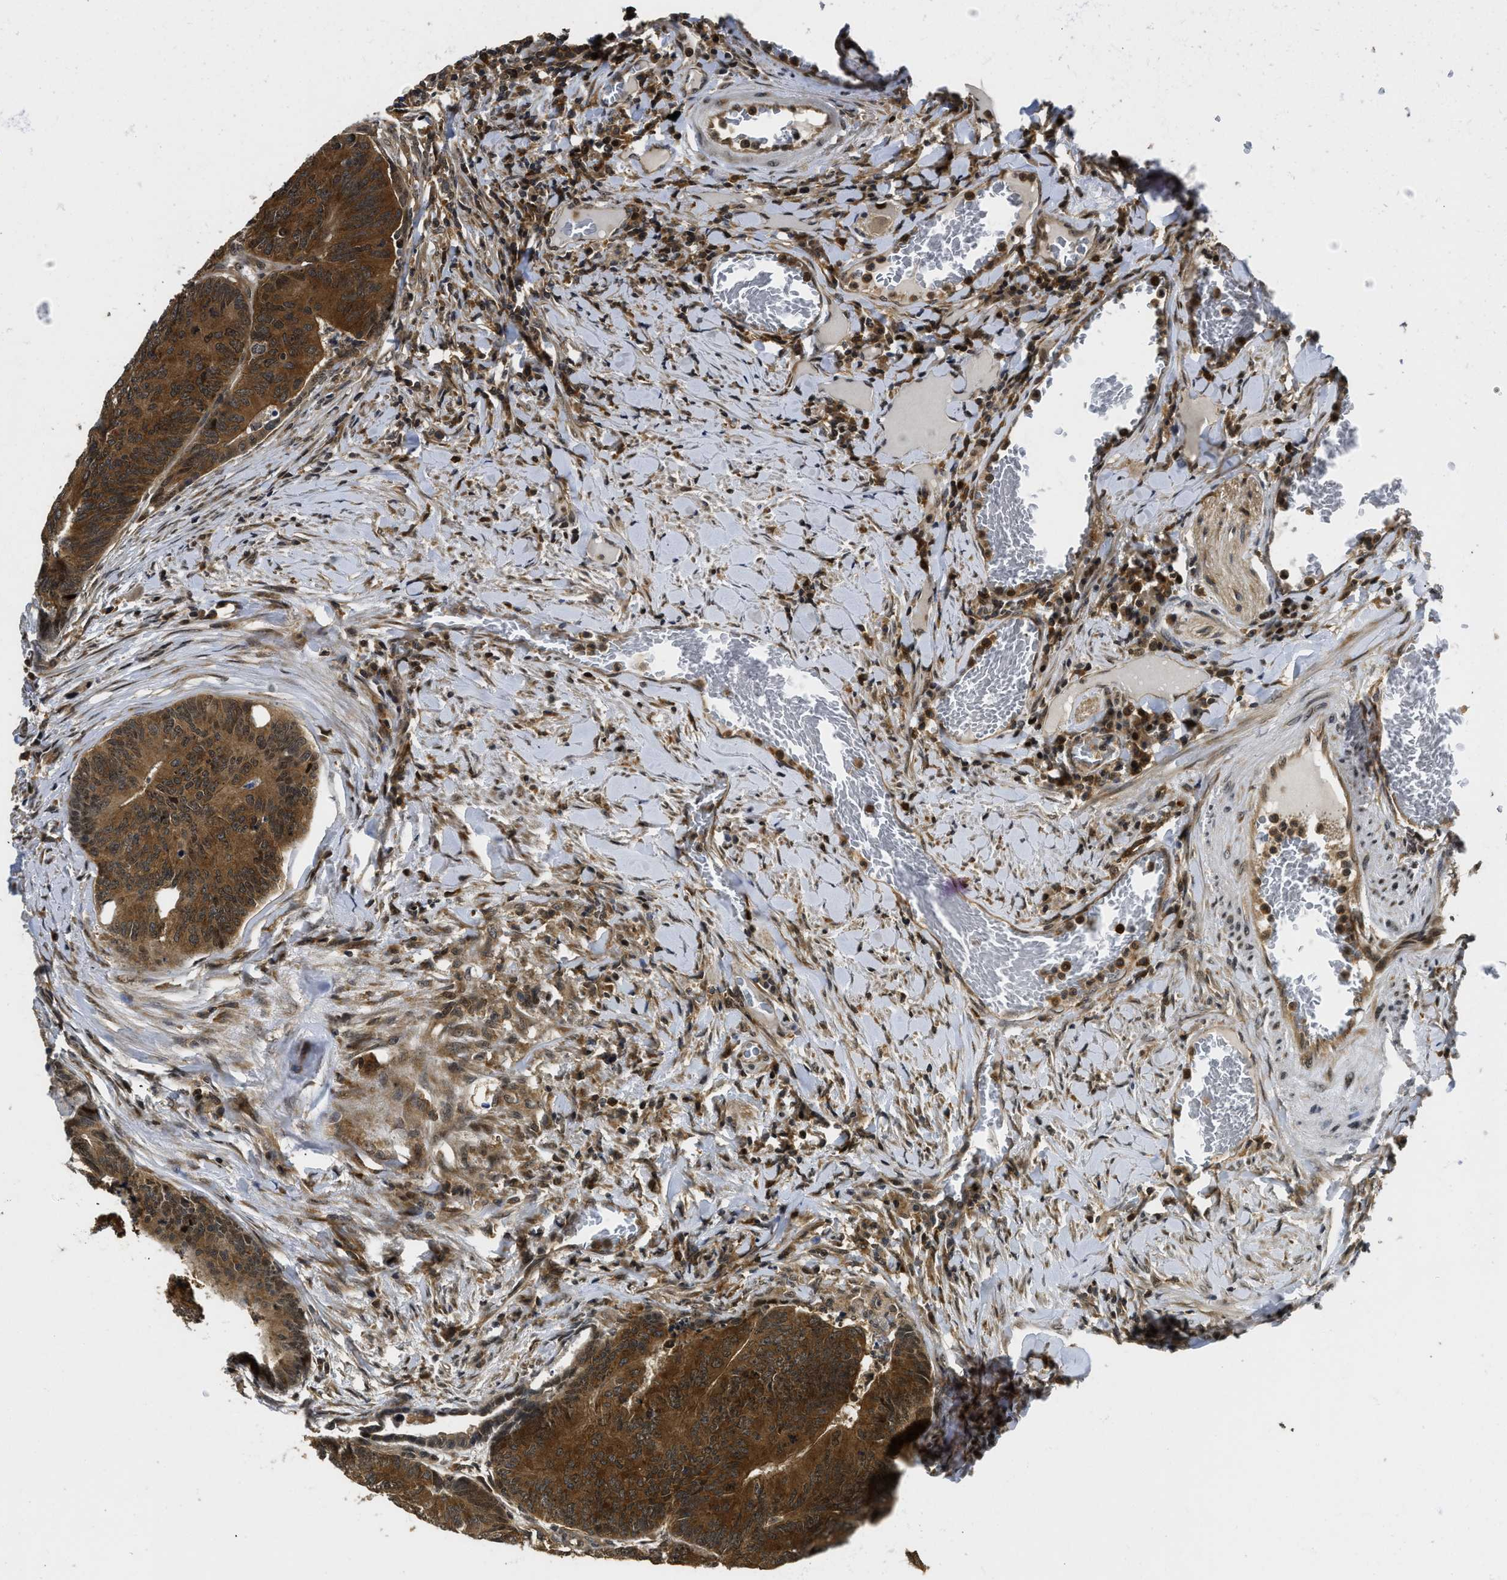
{"staining": {"intensity": "strong", "quantity": ">75%", "location": "cytoplasmic/membranous"}, "tissue": "colorectal cancer", "cell_type": "Tumor cells", "image_type": "cancer", "snomed": [{"axis": "morphology", "description": "Adenocarcinoma, NOS"}, {"axis": "topography", "description": "Colon"}], "caption": "Protein staining exhibits strong cytoplasmic/membranous expression in approximately >75% of tumor cells in colorectal adenocarcinoma.", "gene": "ADSL", "patient": {"sex": "female", "age": 67}}